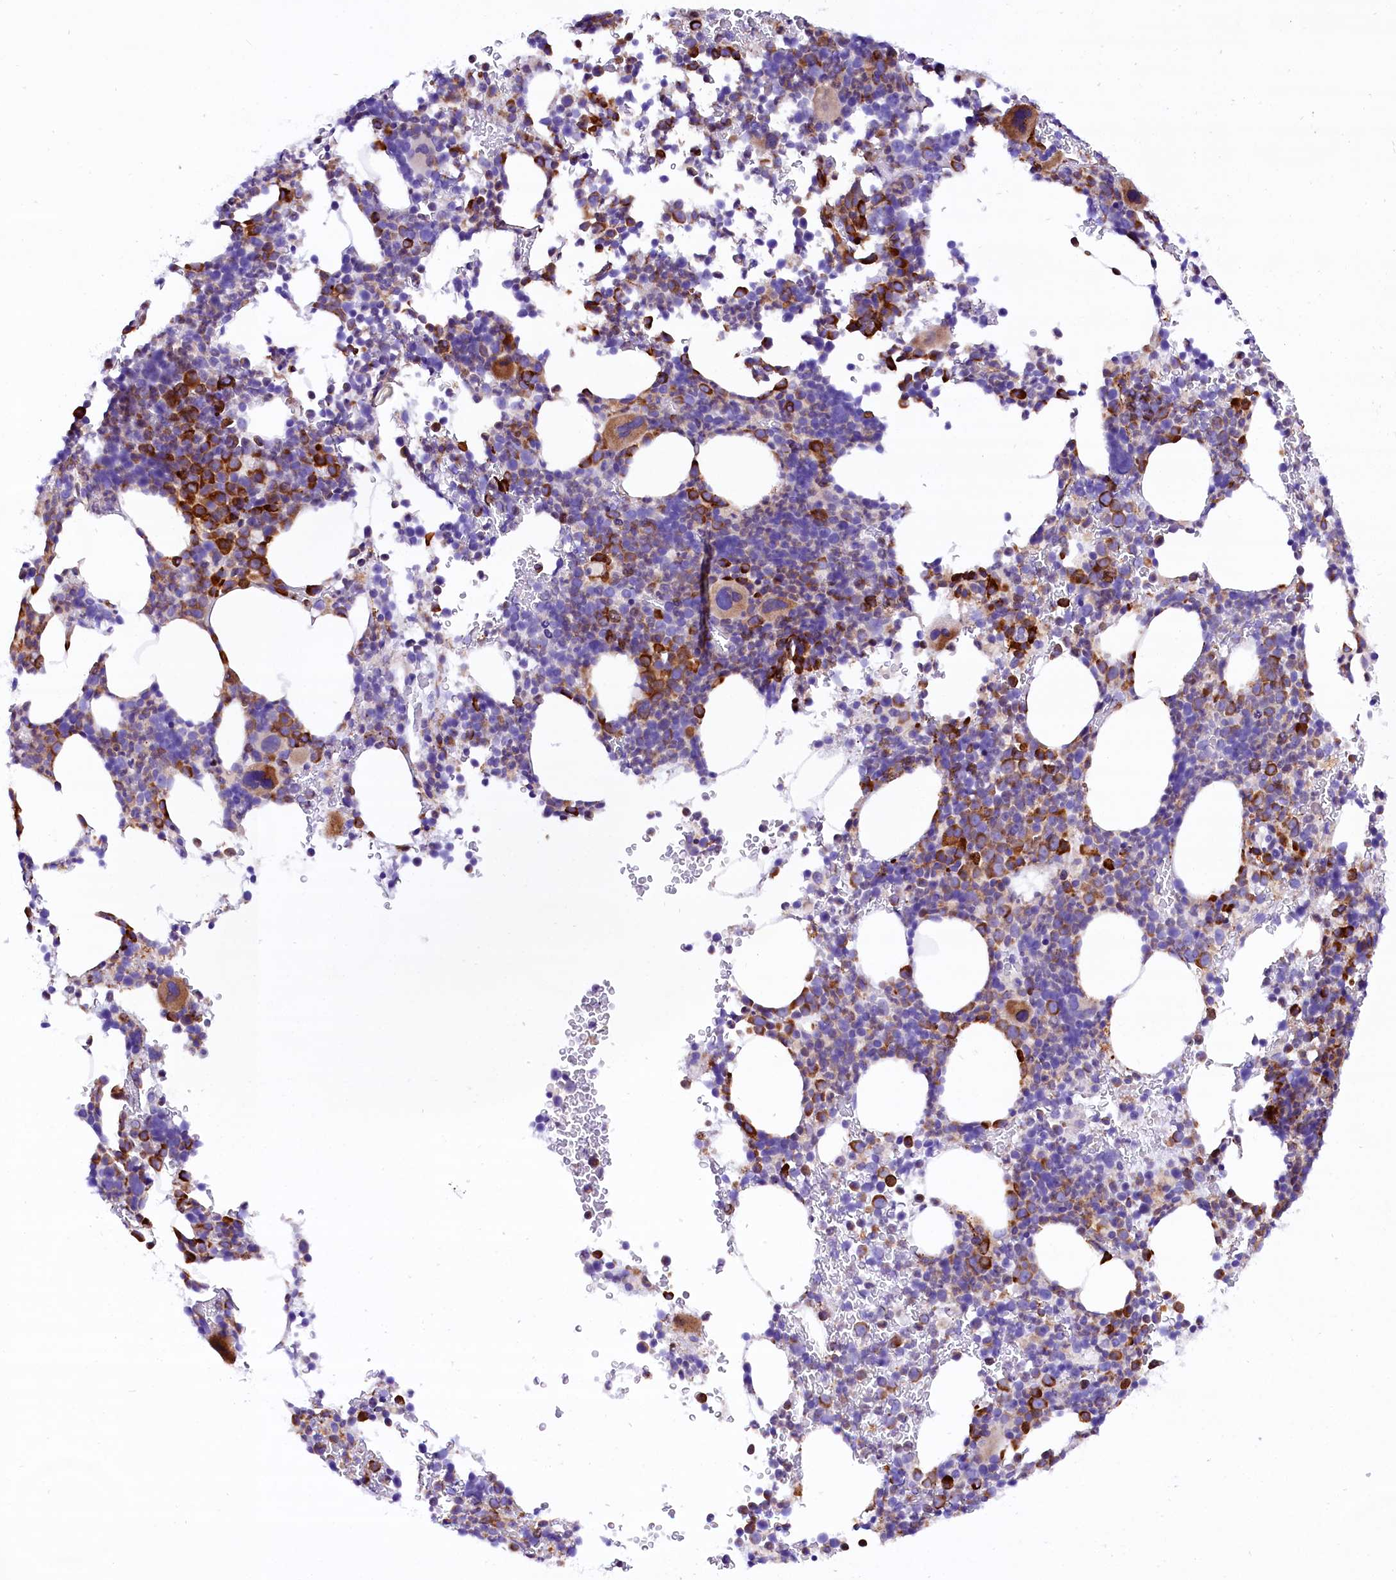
{"staining": {"intensity": "moderate", "quantity": ">75%", "location": "cytoplasmic/membranous"}, "tissue": "bone marrow", "cell_type": "Hematopoietic cells", "image_type": "normal", "snomed": [{"axis": "morphology", "description": "Normal tissue, NOS"}, {"axis": "topography", "description": "Bone marrow"}], "caption": "The immunohistochemical stain shows moderate cytoplasmic/membranous staining in hematopoietic cells of unremarkable bone marrow. The staining was performed using DAB (3,3'-diaminobenzidine), with brown indicating positive protein expression. Nuclei are stained blue with hematoxylin.", "gene": "CMTR2", "patient": {"sex": "female", "age": 82}}